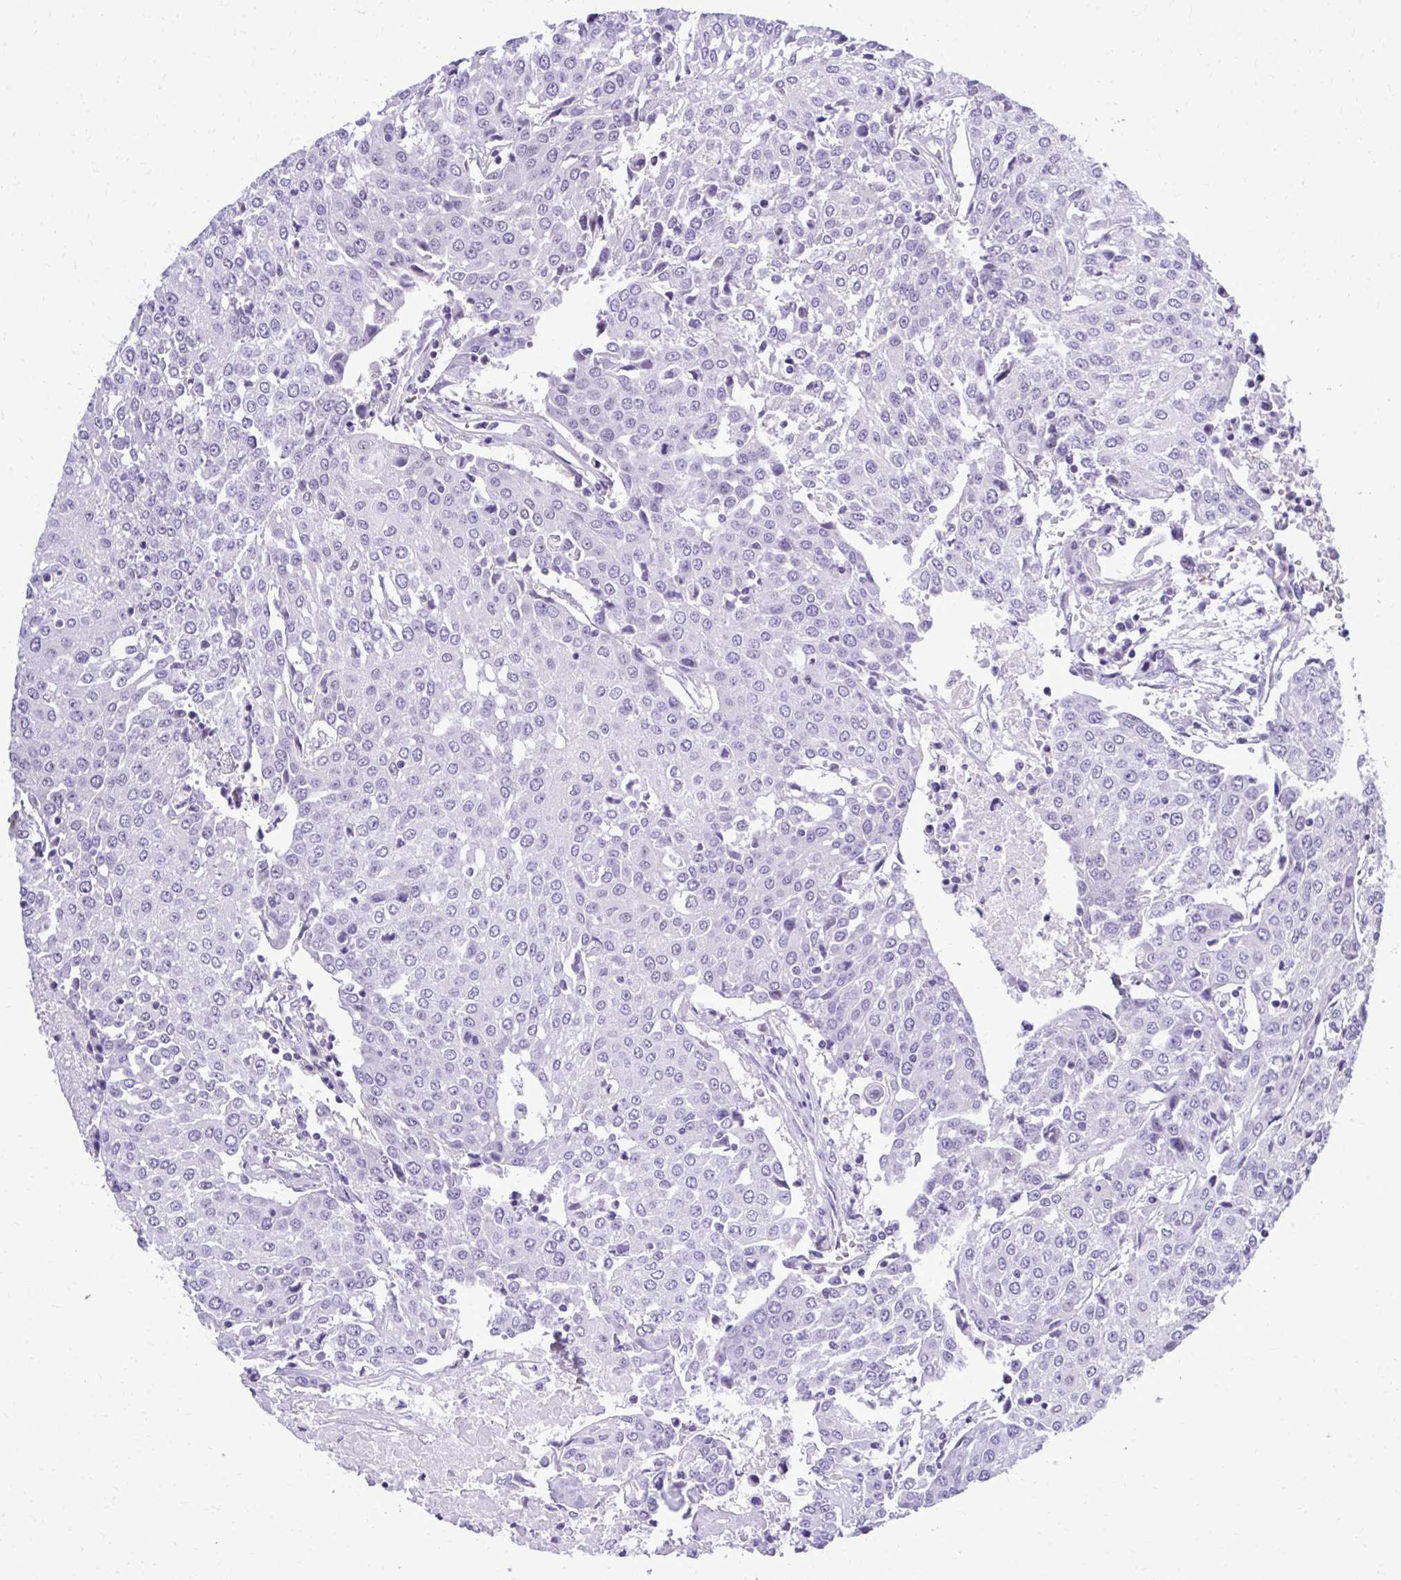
{"staining": {"intensity": "negative", "quantity": "none", "location": "none"}, "tissue": "urothelial cancer", "cell_type": "Tumor cells", "image_type": "cancer", "snomed": [{"axis": "morphology", "description": "Urothelial carcinoma, High grade"}, {"axis": "topography", "description": "Urinary bladder"}], "caption": "High-grade urothelial carcinoma was stained to show a protein in brown. There is no significant positivity in tumor cells. (DAB immunohistochemistry visualized using brightfield microscopy, high magnification).", "gene": "RASL11B", "patient": {"sex": "female", "age": 85}}